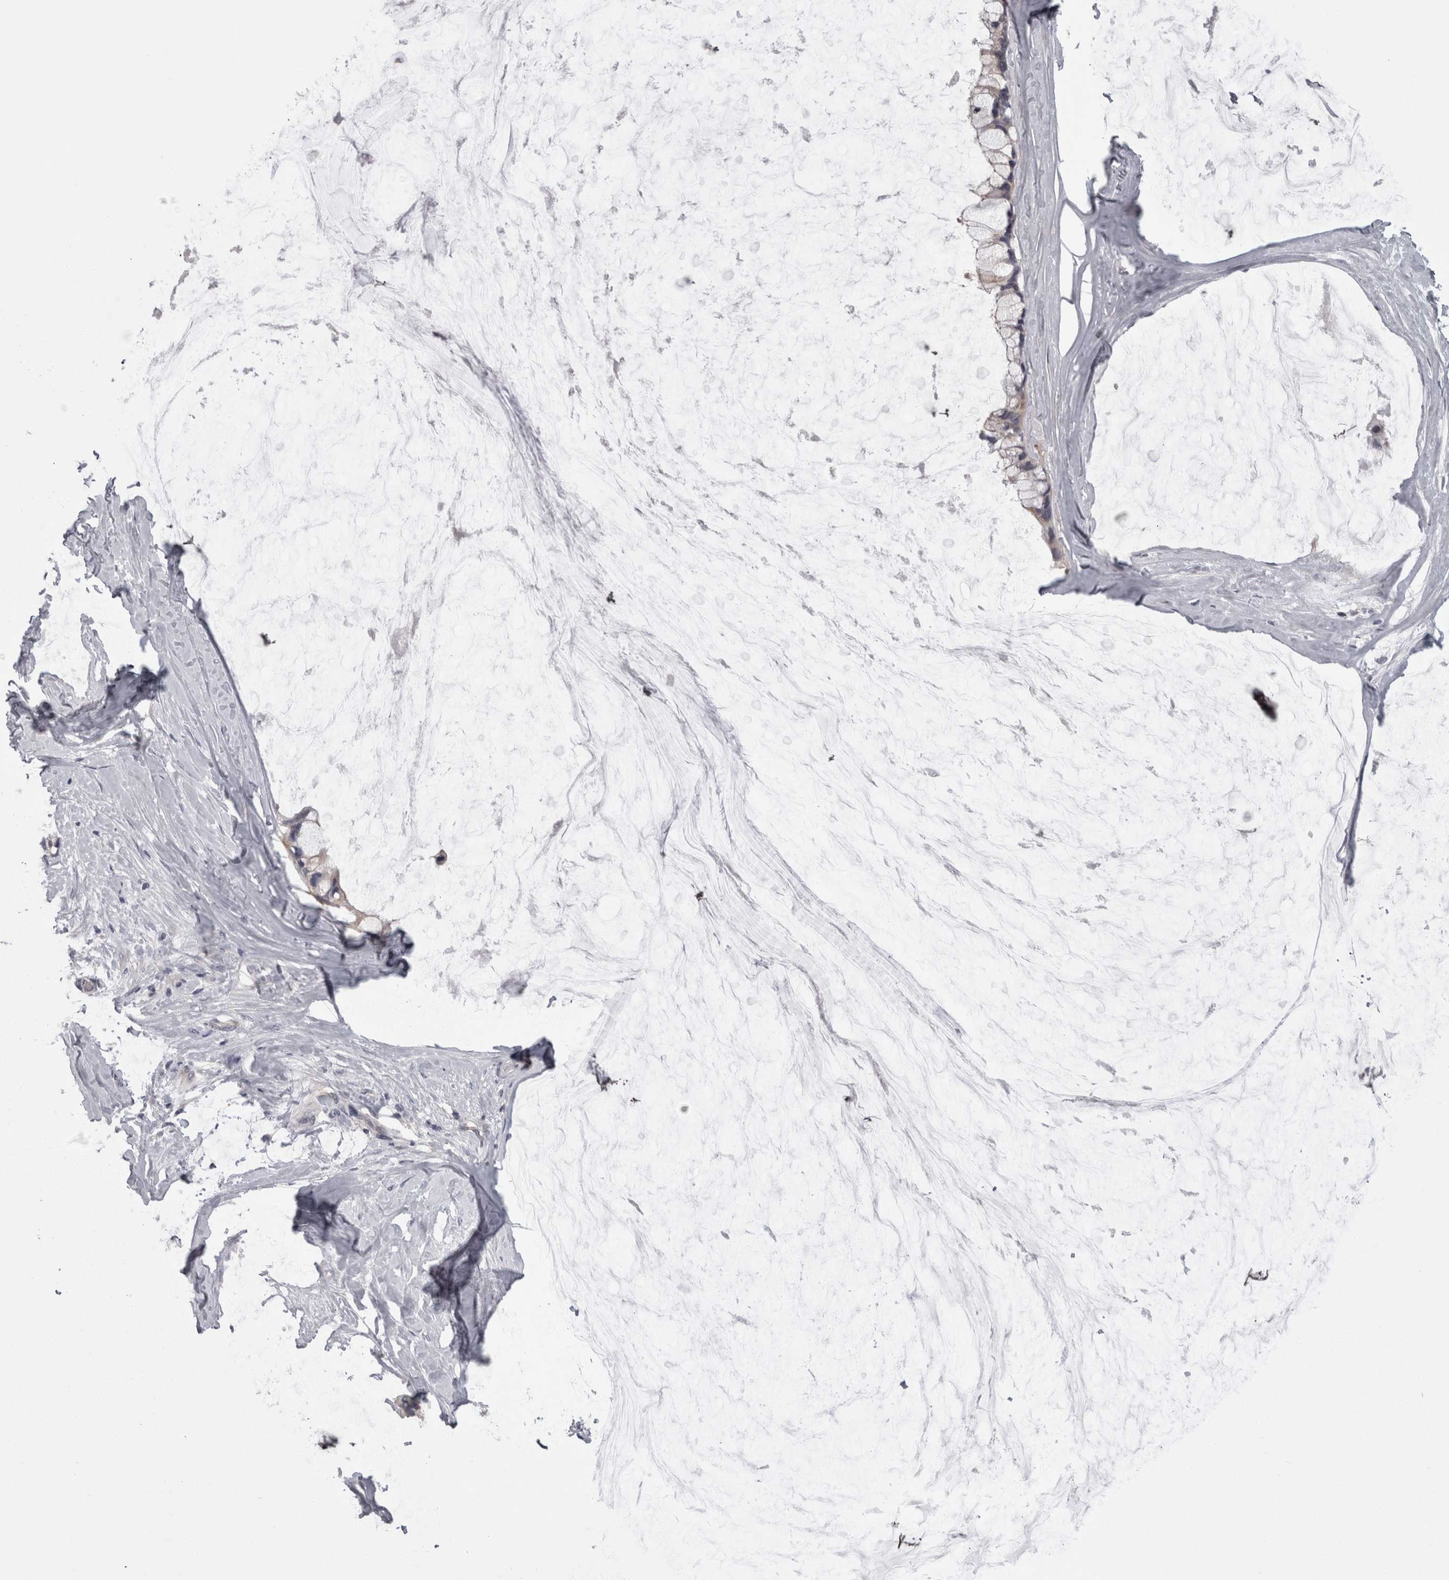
{"staining": {"intensity": "weak", "quantity": "25%-75%", "location": "cytoplasmic/membranous"}, "tissue": "ovarian cancer", "cell_type": "Tumor cells", "image_type": "cancer", "snomed": [{"axis": "morphology", "description": "Cystadenocarcinoma, mucinous, NOS"}, {"axis": "topography", "description": "Ovary"}], "caption": "Brown immunohistochemical staining in human mucinous cystadenocarcinoma (ovarian) shows weak cytoplasmic/membranous expression in about 25%-75% of tumor cells.", "gene": "LYZL6", "patient": {"sex": "female", "age": 39}}